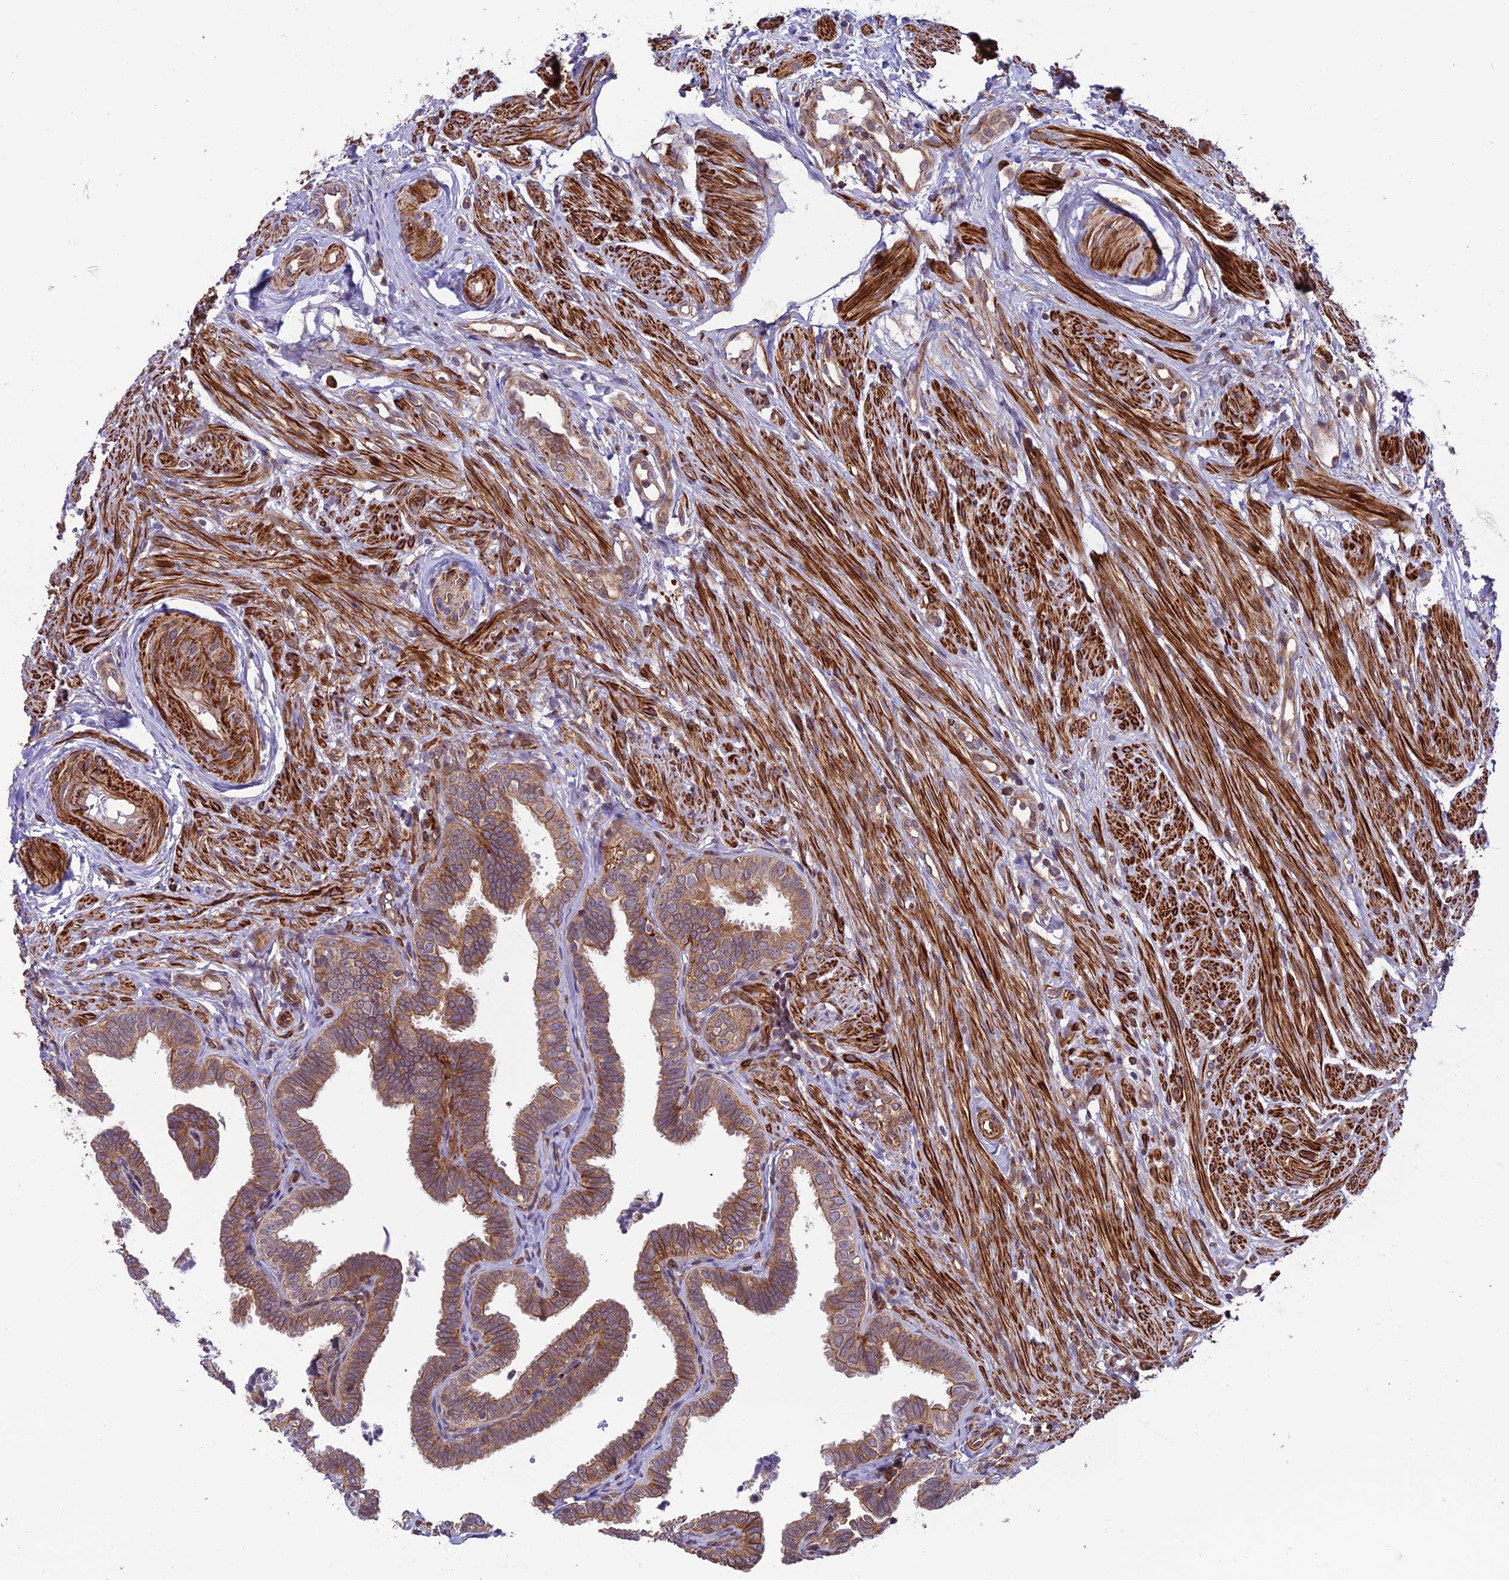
{"staining": {"intensity": "moderate", "quantity": ">75%", "location": "cytoplasmic/membranous"}, "tissue": "fallopian tube", "cell_type": "Glandular cells", "image_type": "normal", "snomed": [{"axis": "morphology", "description": "Normal tissue, NOS"}, {"axis": "topography", "description": "Fallopian tube"}], "caption": "High-magnification brightfield microscopy of benign fallopian tube stained with DAB (3,3'-diaminobenzidine) (brown) and counterstained with hematoxylin (blue). glandular cells exhibit moderate cytoplasmic/membranous expression is seen in approximately>75% of cells.", "gene": "TNIP3", "patient": {"sex": "female", "age": 39}}